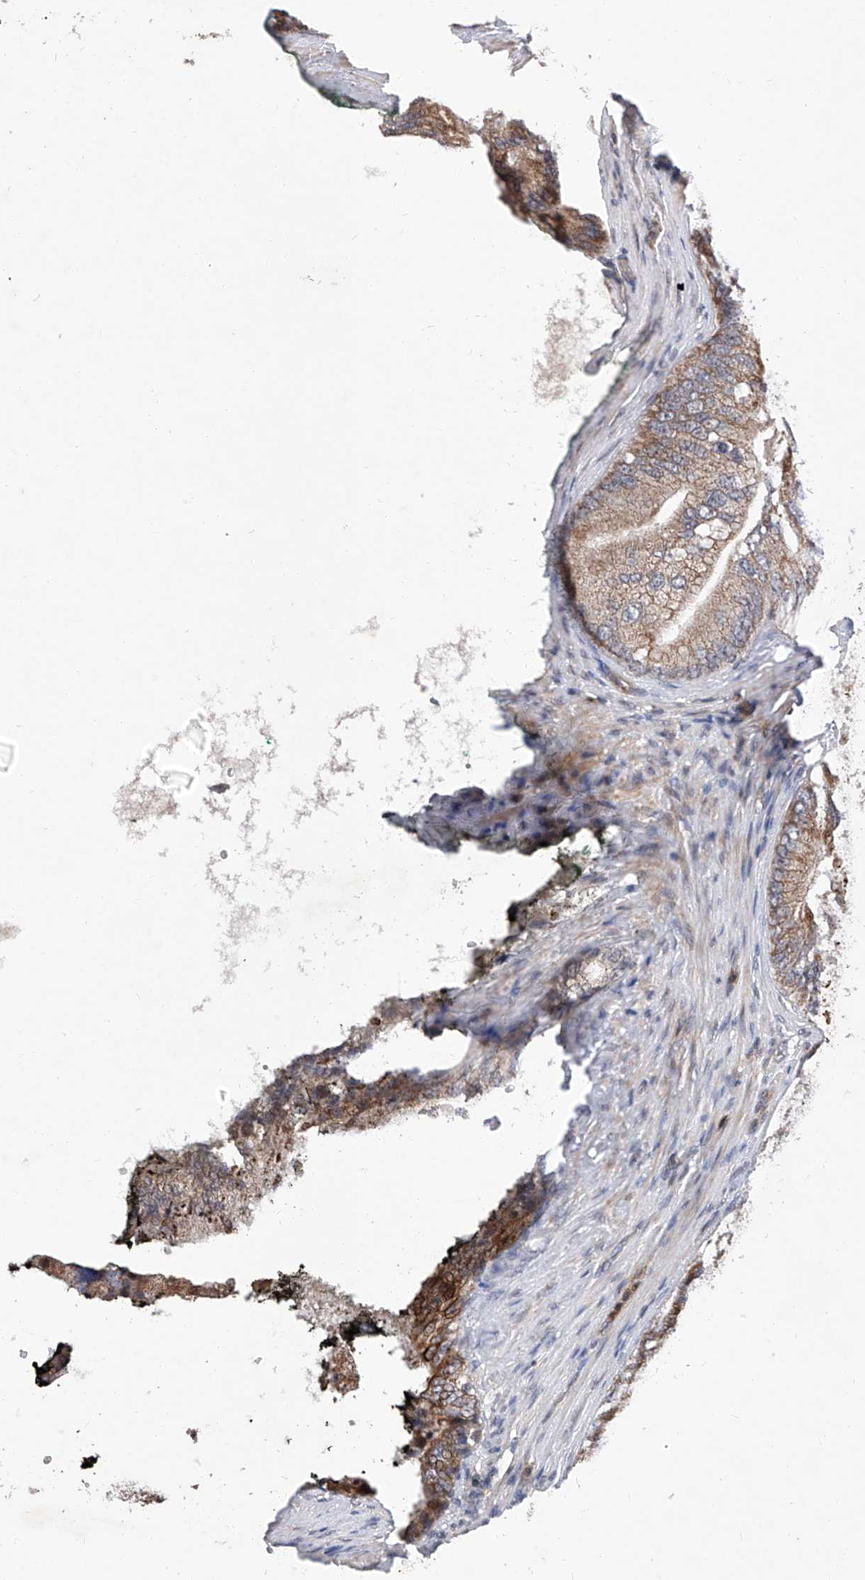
{"staining": {"intensity": "moderate", "quantity": "25%-75%", "location": "cytoplasmic/membranous"}, "tissue": "prostate cancer", "cell_type": "Tumor cells", "image_type": "cancer", "snomed": [{"axis": "morphology", "description": "Adenocarcinoma, High grade"}, {"axis": "topography", "description": "Prostate"}], "caption": "Prostate cancer (high-grade adenocarcinoma) was stained to show a protein in brown. There is medium levels of moderate cytoplasmic/membranous positivity in approximately 25%-75% of tumor cells.", "gene": "FARP2", "patient": {"sex": "male", "age": 70}}